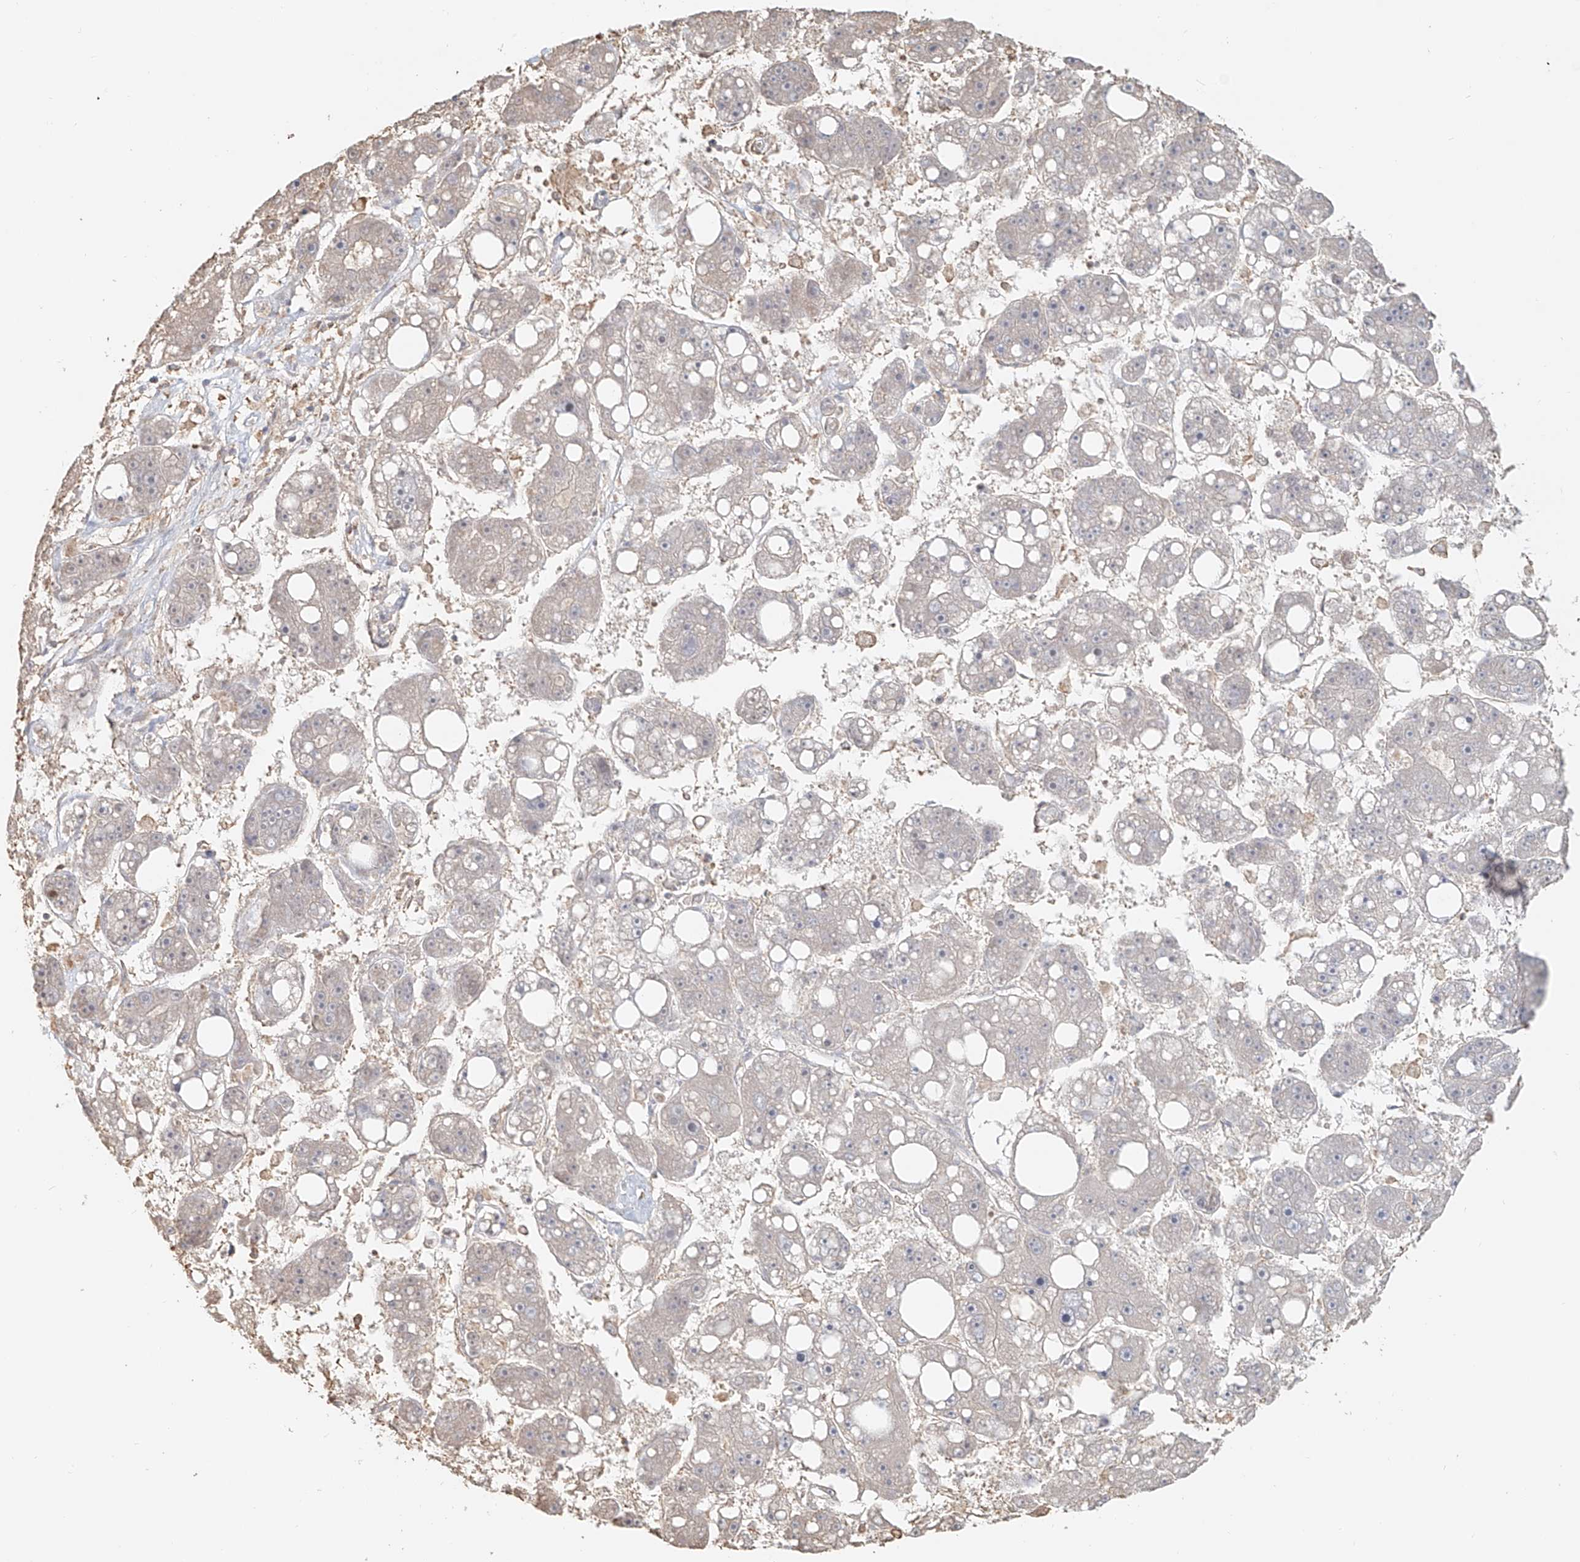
{"staining": {"intensity": "negative", "quantity": "none", "location": "none"}, "tissue": "liver cancer", "cell_type": "Tumor cells", "image_type": "cancer", "snomed": [{"axis": "morphology", "description": "Carcinoma, Hepatocellular, NOS"}, {"axis": "topography", "description": "Liver"}], "caption": "Tumor cells show no significant protein positivity in liver hepatocellular carcinoma.", "gene": "NPHS1", "patient": {"sex": "female", "age": 61}}